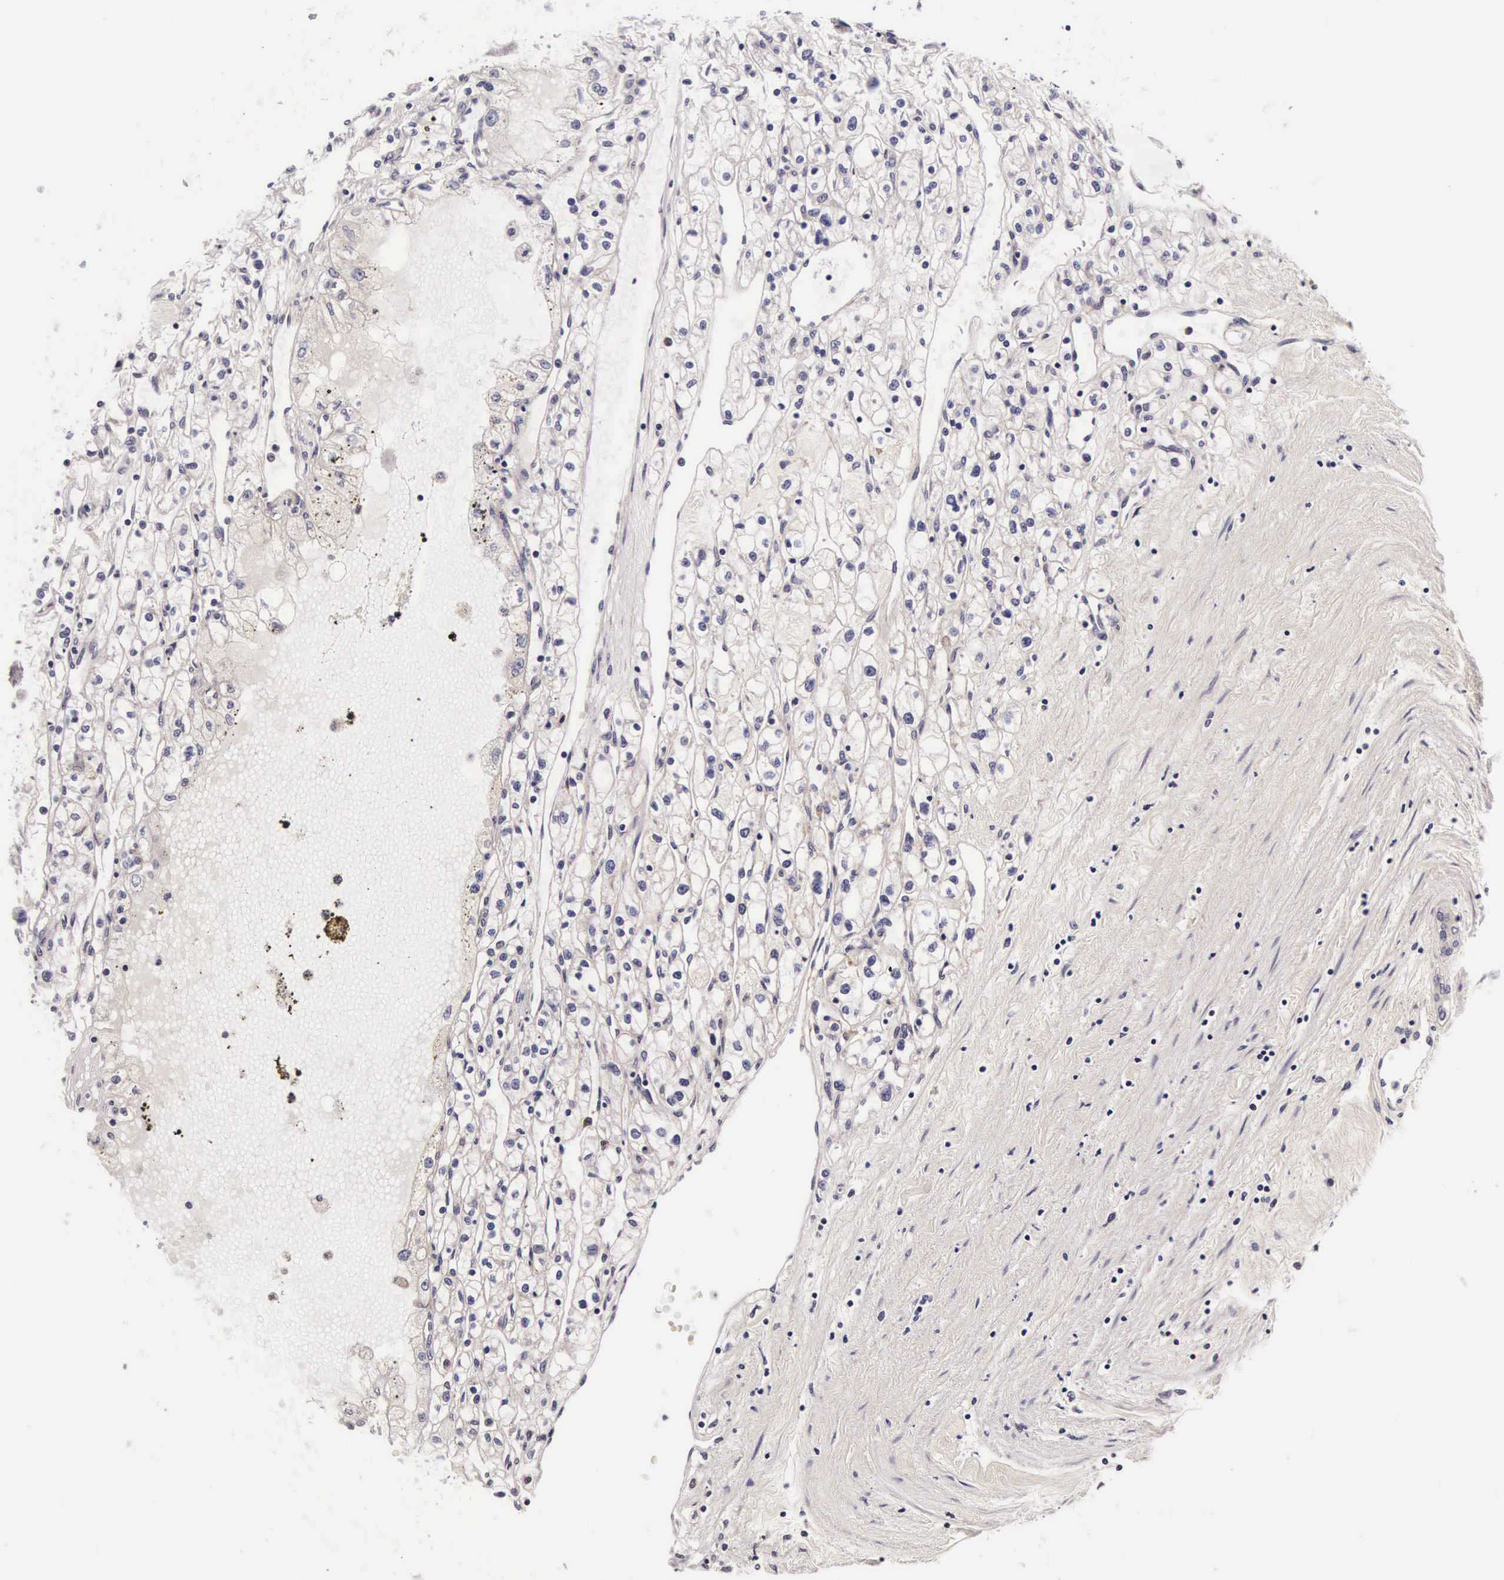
{"staining": {"intensity": "weak", "quantity": "25%-75%", "location": "cytoplasmic/membranous"}, "tissue": "renal cancer", "cell_type": "Tumor cells", "image_type": "cancer", "snomed": [{"axis": "morphology", "description": "Adenocarcinoma, NOS"}, {"axis": "topography", "description": "Kidney"}], "caption": "High-power microscopy captured an IHC histopathology image of renal cancer (adenocarcinoma), revealing weak cytoplasmic/membranous positivity in about 25%-75% of tumor cells.", "gene": "PHETA2", "patient": {"sex": "male", "age": 56}}